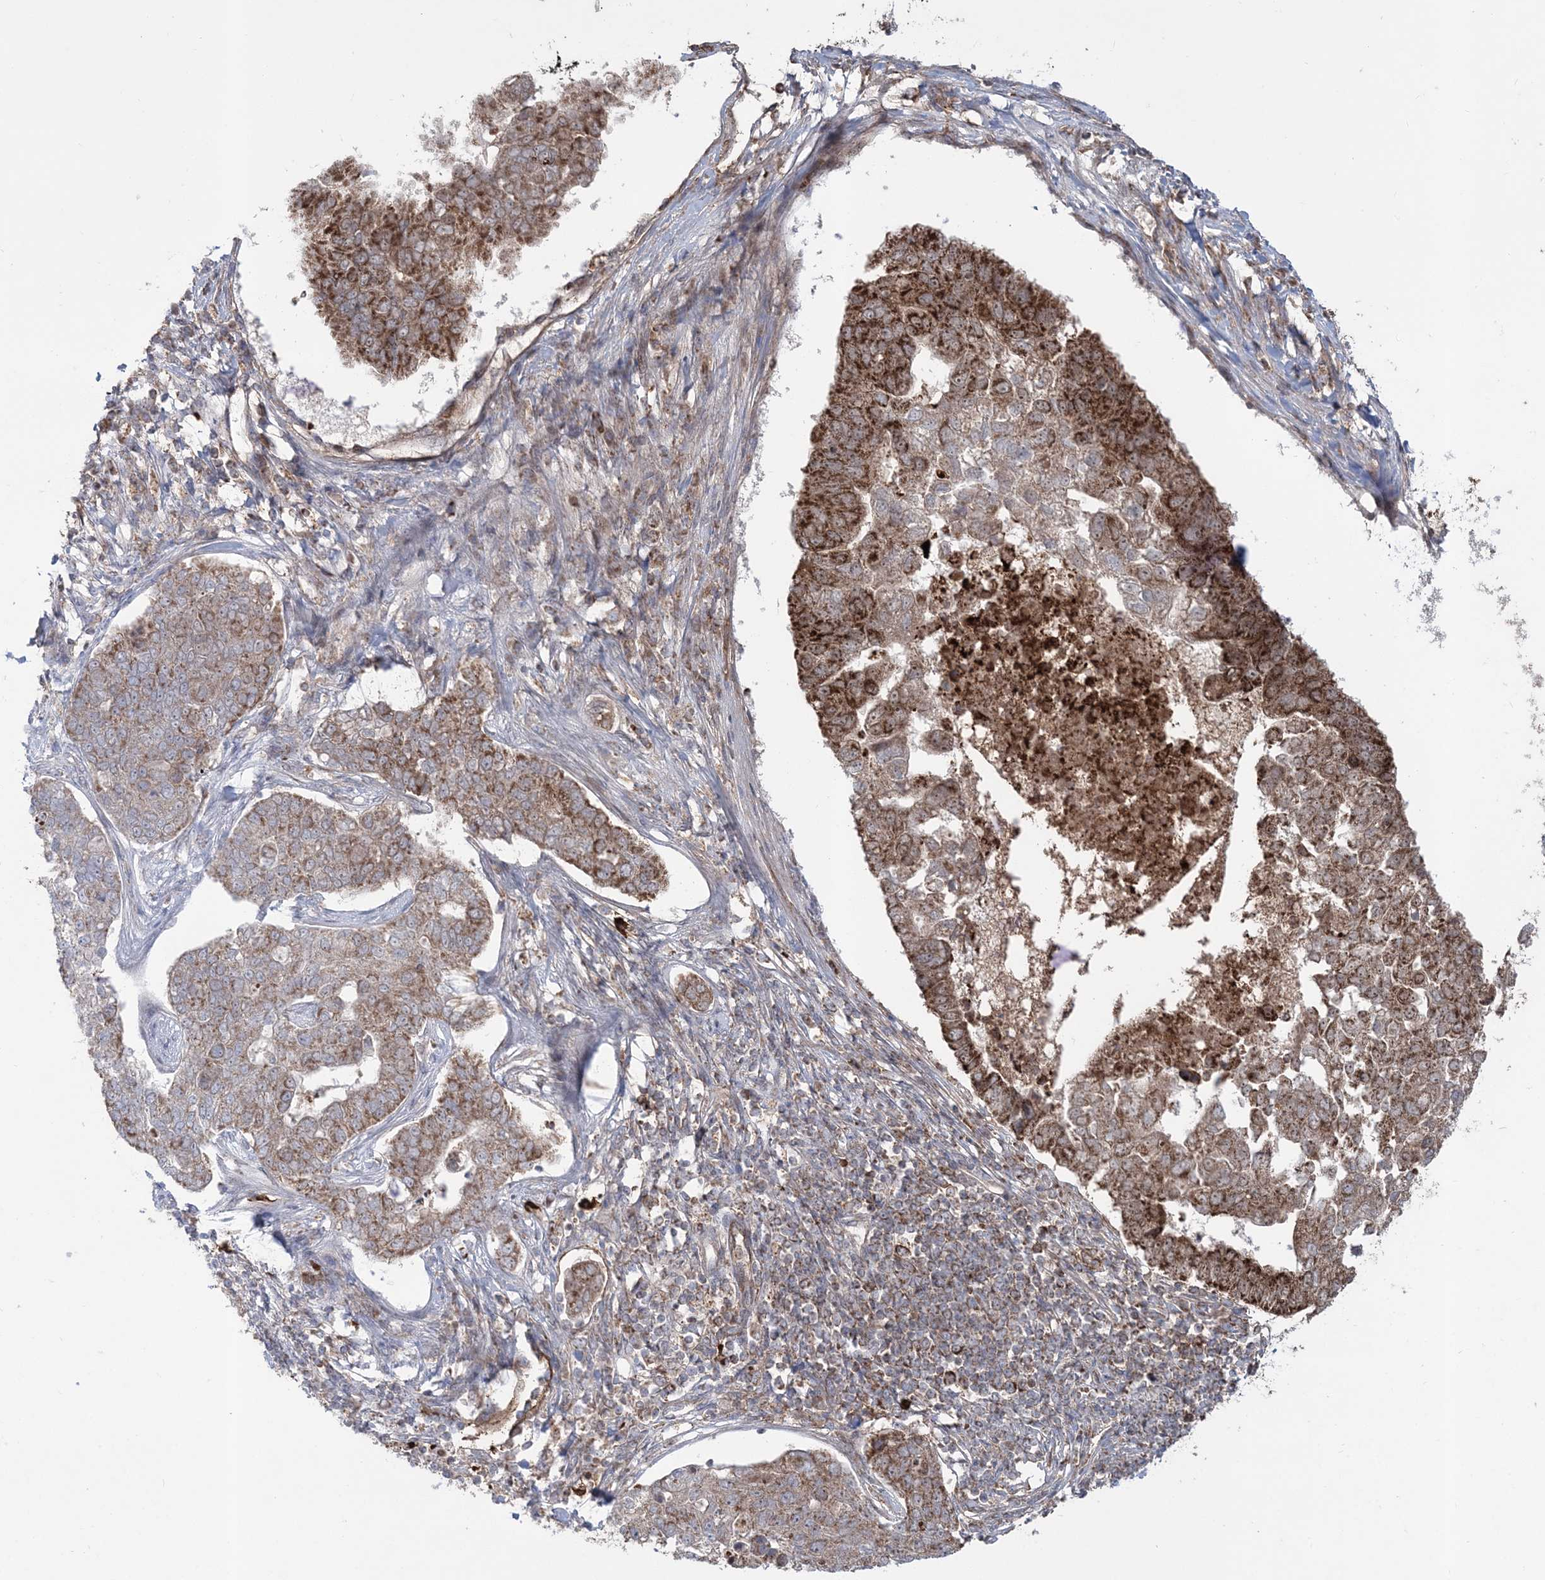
{"staining": {"intensity": "strong", "quantity": ">75%", "location": "cytoplasmic/membranous"}, "tissue": "pancreatic cancer", "cell_type": "Tumor cells", "image_type": "cancer", "snomed": [{"axis": "morphology", "description": "Adenocarcinoma, NOS"}, {"axis": "topography", "description": "Pancreas"}], "caption": "Brown immunohistochemical staining in human pancreatic cancer (adenocarcinoma) displays strong cytoplasmic/membranous positivity in approximately >75% of tumor cells.", "gene": "LRPPRC", "patient": {"sex": "female", "age": 61}}